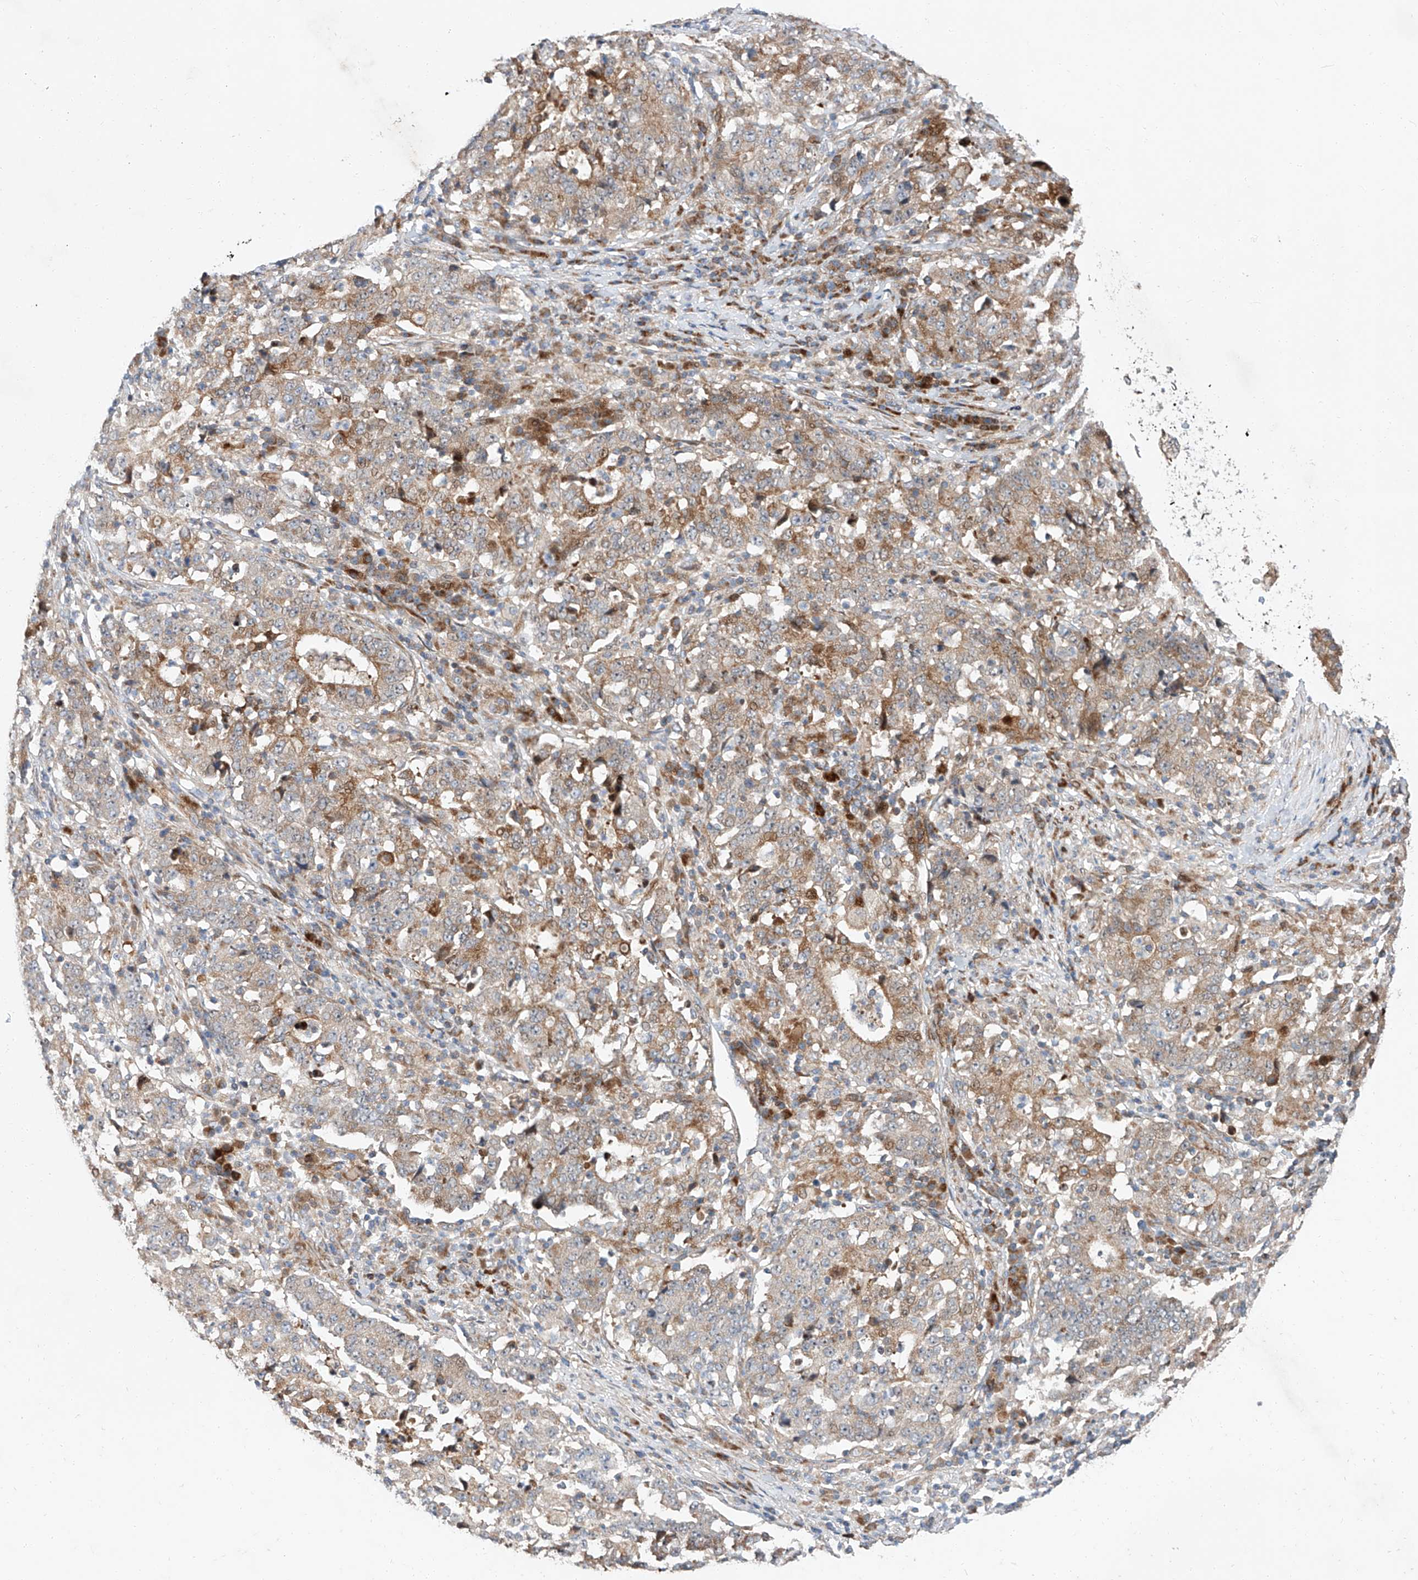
{"staining": {"intensity": "weak", "quantity": ">75%", "location": "cytoplasmic/membranous"}, "tissue": "stomach cancer", "cell_type": "Tumor cells", "image_type": "cancer", "snomed": [{"axis": "morphology", "description": "Adenocarcinoma, NOS"}, {"axis": "topography", "description": "Stomach"}], "caption": "The immunohistochemical stain labels weak cytoplasmic/membranous staining in tumor cells of stomach cancer tissue.", "gene": "USF3", "patient": {"sex": "male", "age": 59}}